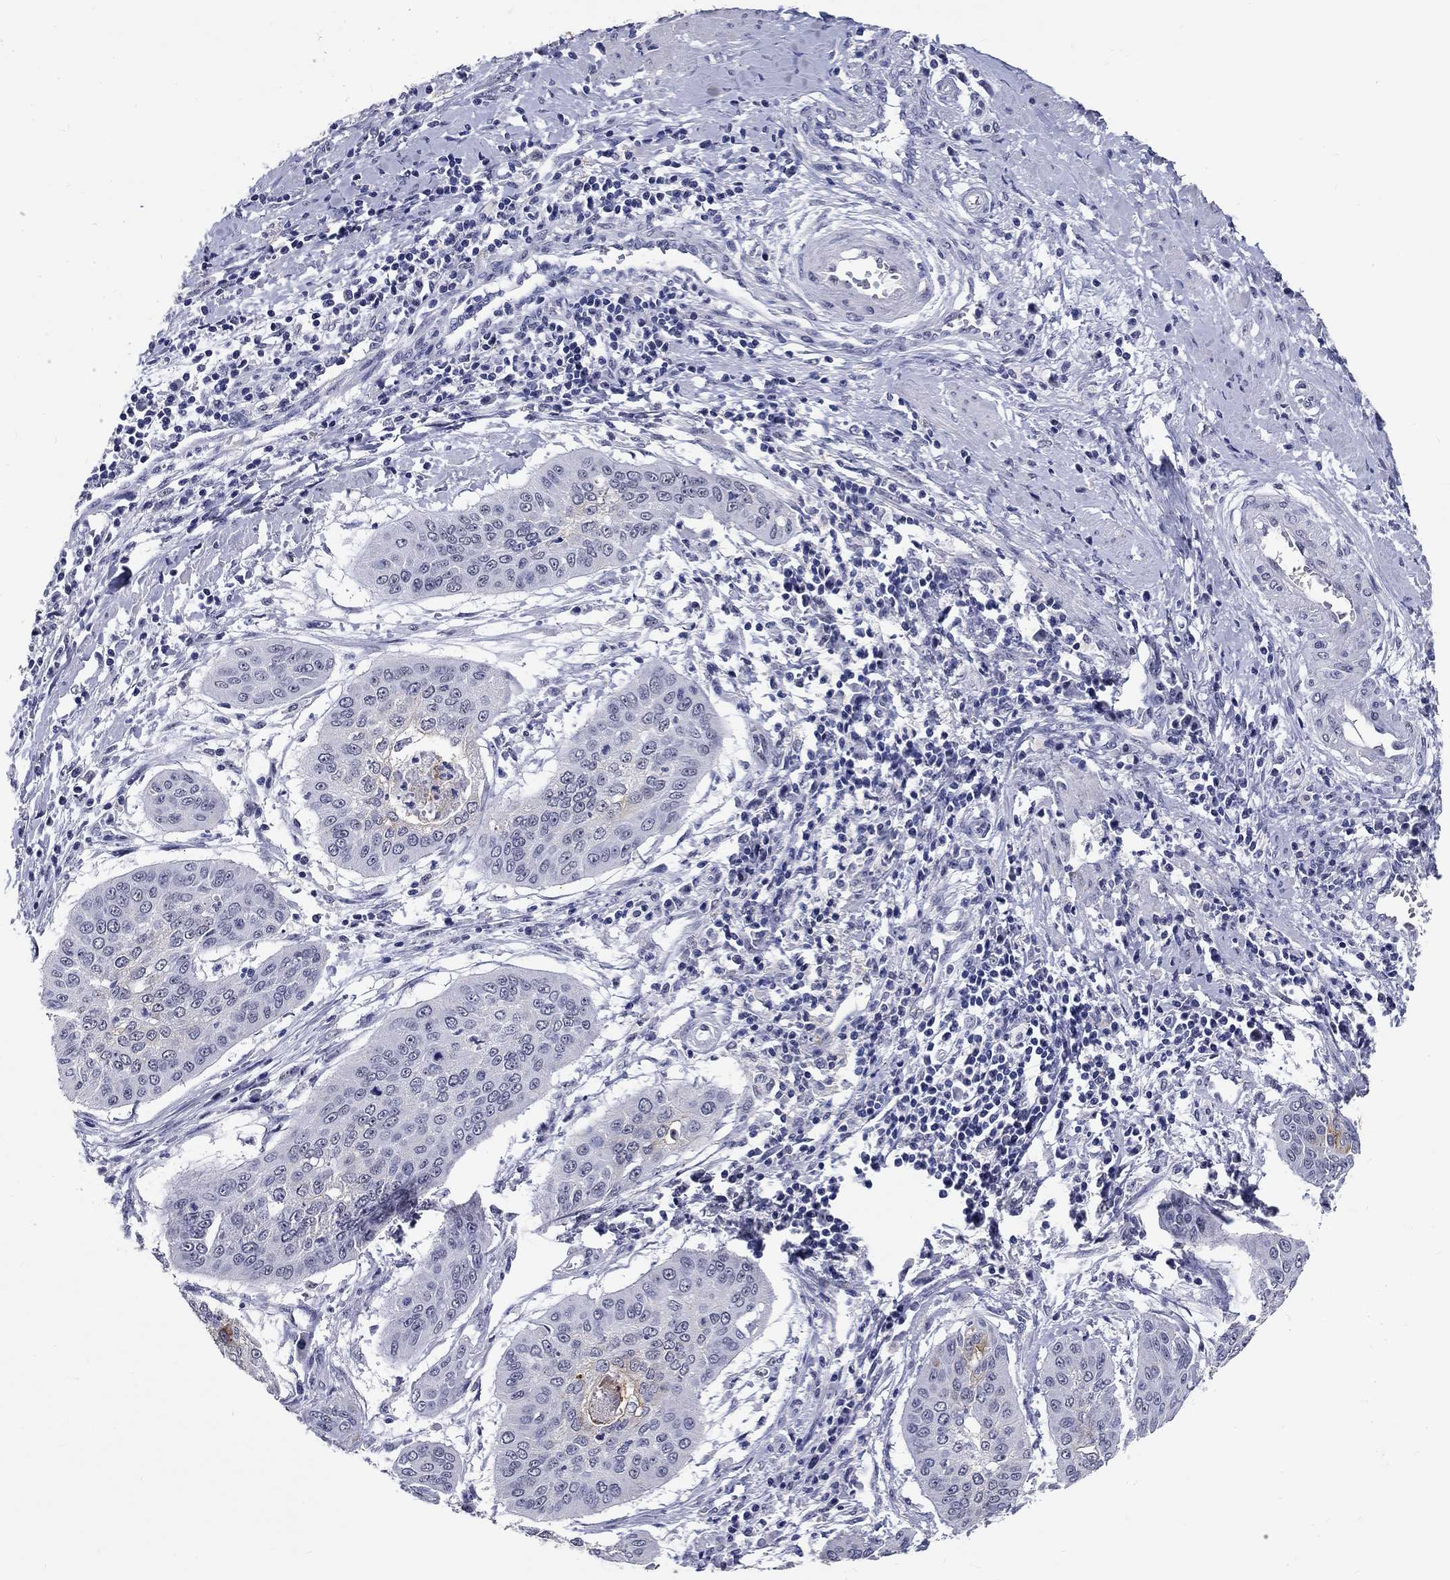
{"staining": {"intensity": "negative", "quantity": "none", "location": "none"}, "tissue": "cervical cancer", "cell_type": "Tumor cells", "image_type": "cancer", "snomed": [{"axis": "morphology", "description": "Squamous cell carcinoma, NOS"}, {"axis": "topography", "description": "Cervix"}], "caption": "Histopathology image shows no protein staining in tumor cells of cervical cancer (squamous cell carcinoma) tissue.", "gene": "GRIN1", "patient": {"sex": "female", "age": 39}}